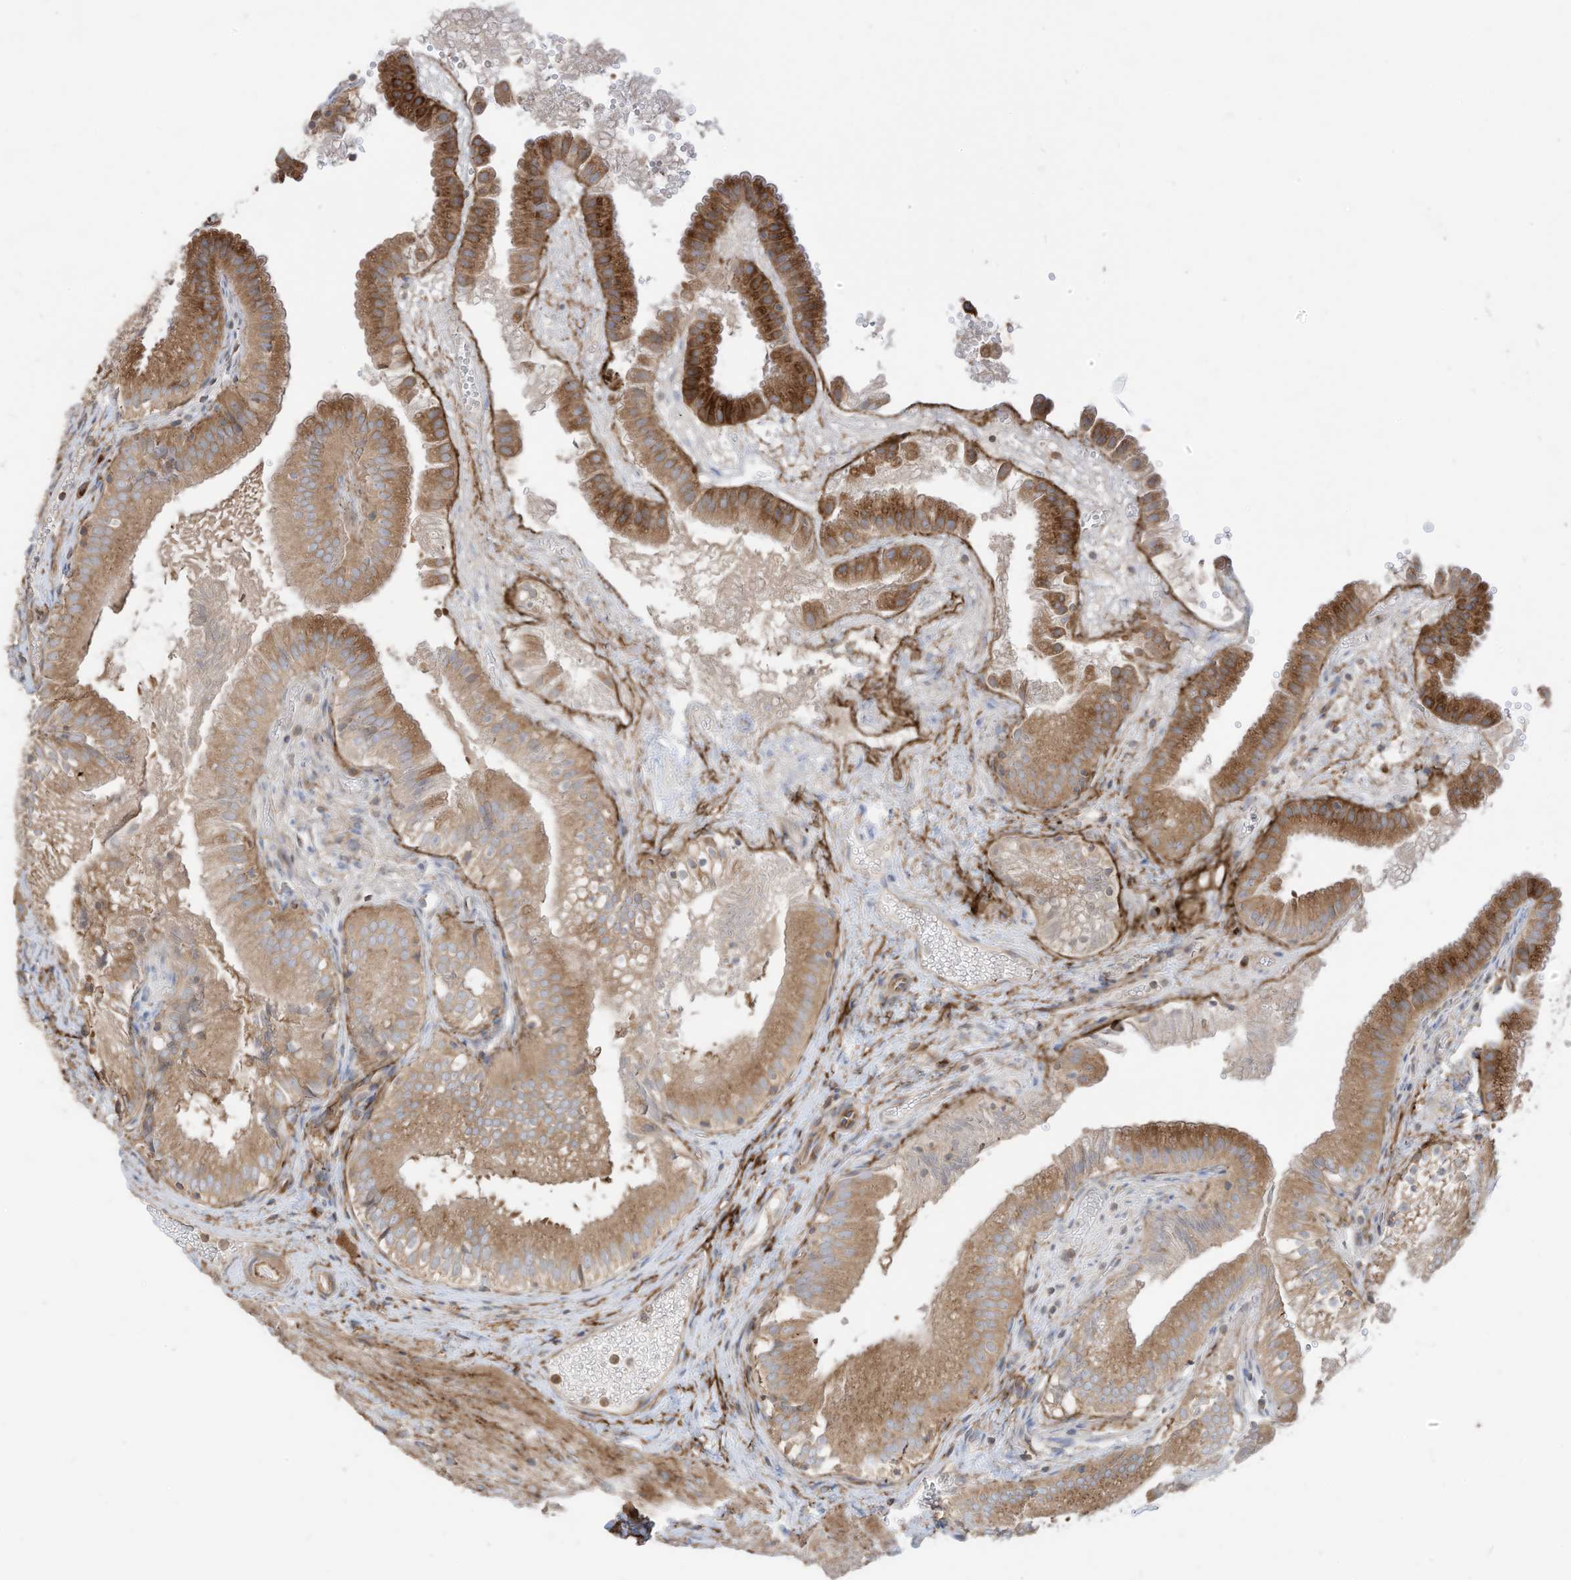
{"staining": {"intensity": "strong", "quantity": "25%-75%", "location": "cytoplasmic/membranous"}, "tissue": "gallbladder", "cell_type": "Glandular cells", "image_type": "normal", "snomed": [{"axis": "morphology", "description": "Normal tissue, NOS"}, {"axis": "topography", "description": "Gallbladder"}], "caption": "This image reveals IHC staining of unremarkable gallbladder, with high strong cytoplasmic/membranous positivity in about 25%-75% of glandular cells.", "gene": "TRNAU1AP", "patient": {"sex": "female", "age": 30}}